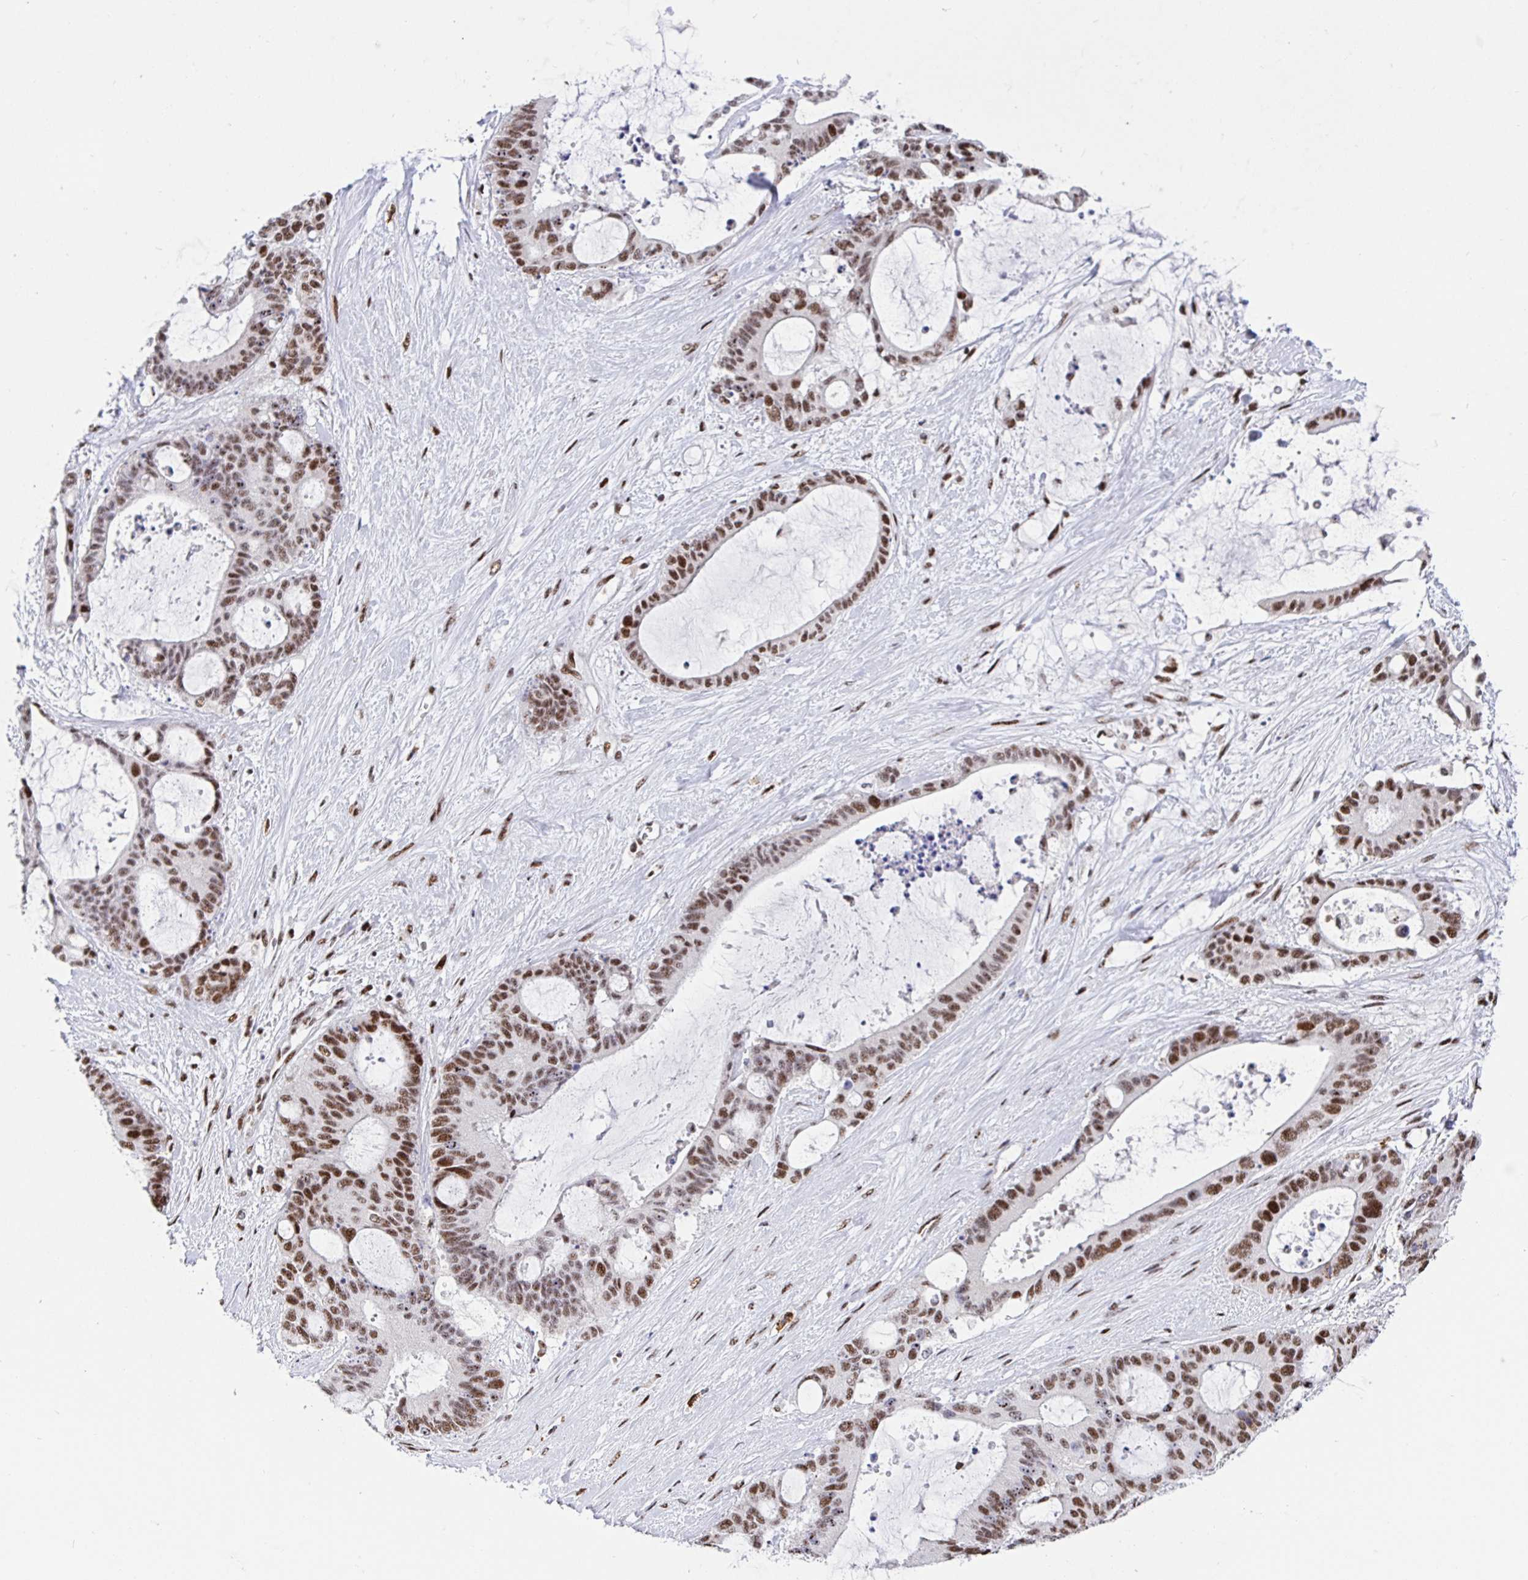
{"staining": {"intensity": "moderate", "quantity": ">75%", "location": "nuclear"}, "tissue": "liver cancer", "cell_type": "Tumor cells", "image_type": "cancer", "snomed": [{"axis": "morphology", "description": "Normal tissue, NOS"}, {"axis": "morphology", "description": "Cholangiocarcinoma"}, {"axis": "topography", "description": "Liver"}, {"axis": "topography", "description": "Peripheral nerve tissue"}], "caption": "The histopathology image exhibits immunohistochemical staining of cholangiocarcinoma (liver). There is moderate nuclear positivity is appreciated in approximately >75% of tumor cells.", "gene": "SETD5", "patient": {"sex": "female", "age": 73}}